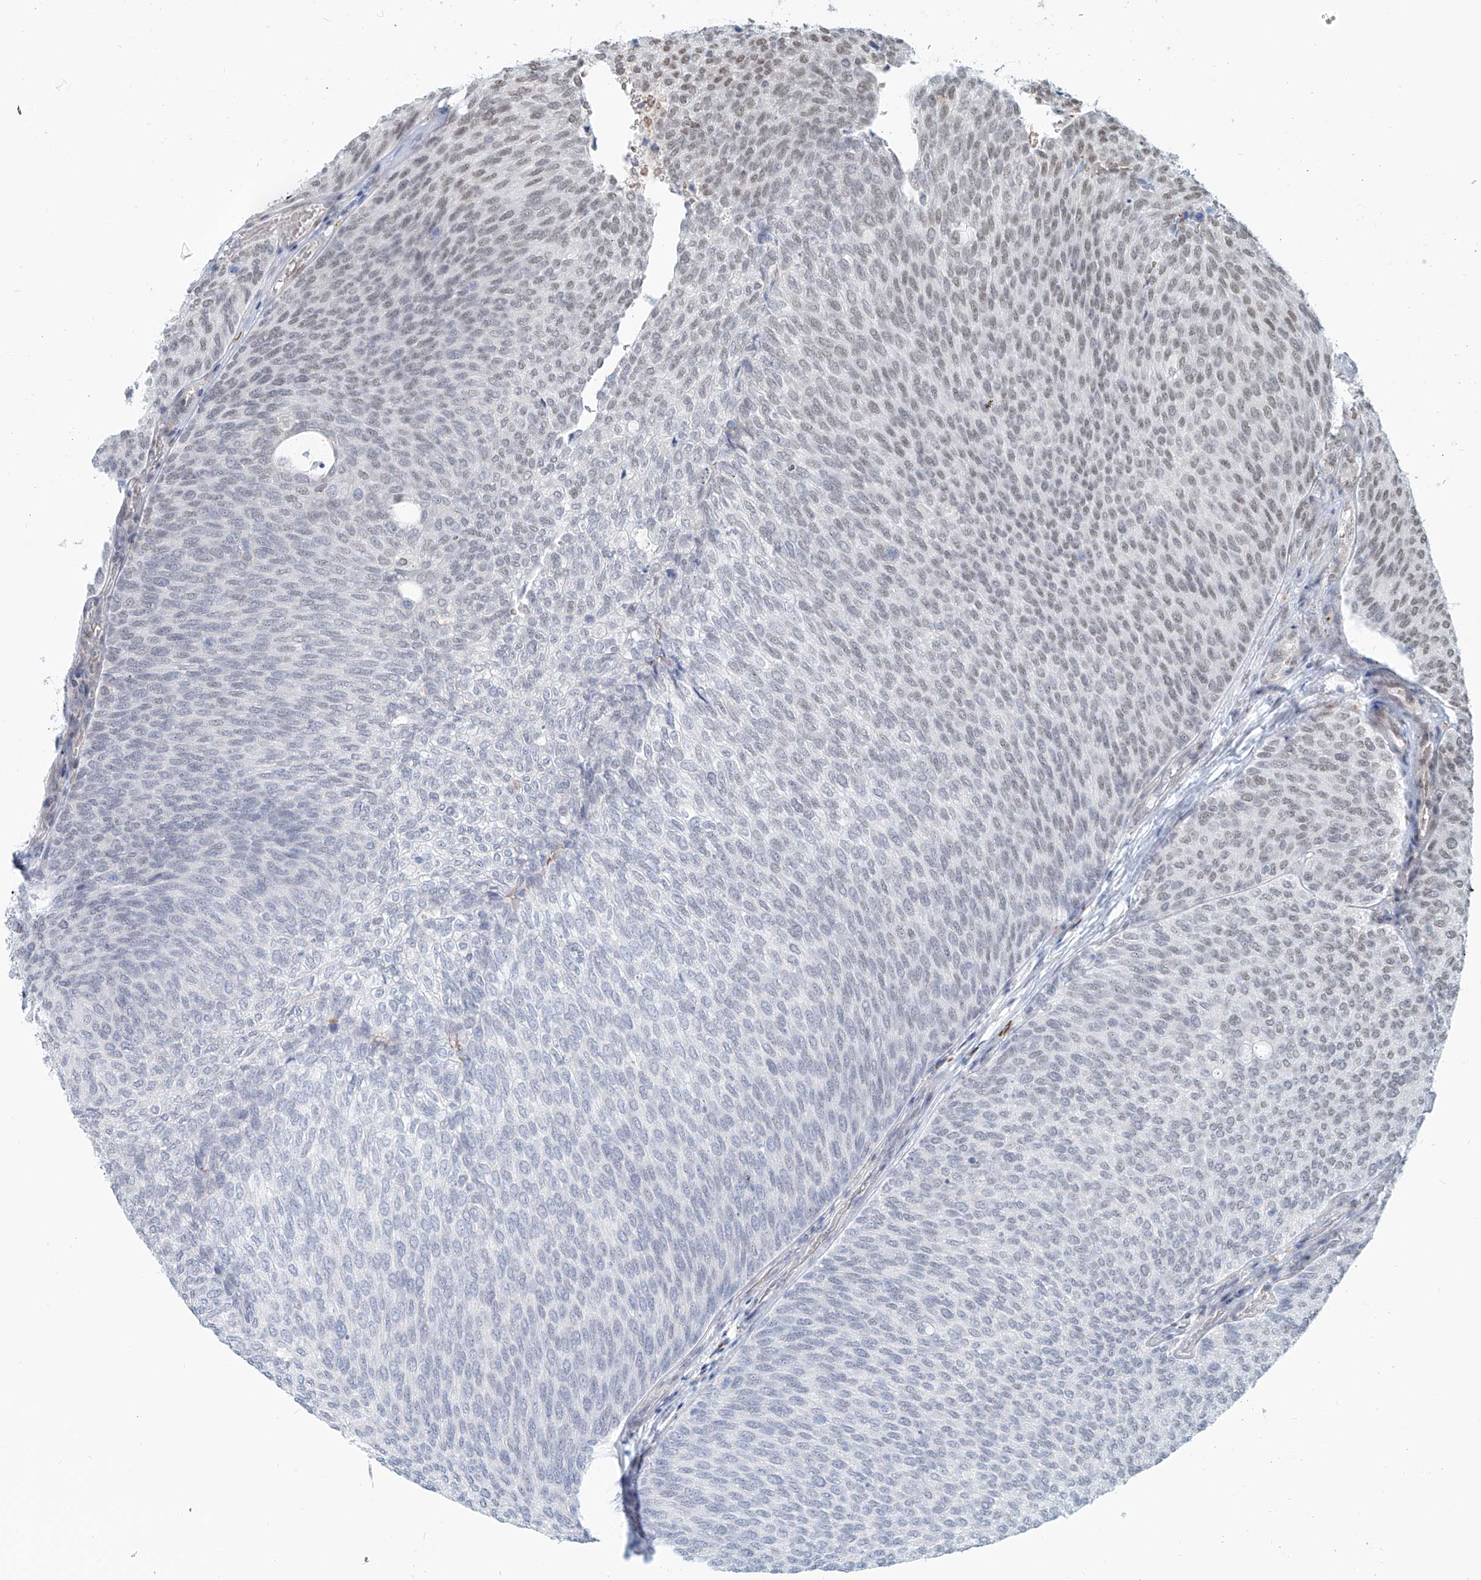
{"staining": {"intensity": "weak", "quantity": "<25%", "location": "nuclear"}, "tissue": "urothelial cancer", "cell_type": "Tumor cells", "image_type": "cancer", "snomed": [{"axis": "morphology", "description": "Urothelial carcinoma, Low grade"}, {"axis": "topography", "description": "Urinary bladder"}], "caption": "IHC micrograph of human urothelial carcinoma (low-grade) stained for a protein (brown), which reveals no expression in tumor cells.", "gene": "SASH1", "patient": {"sex": "female", "age": 79}}